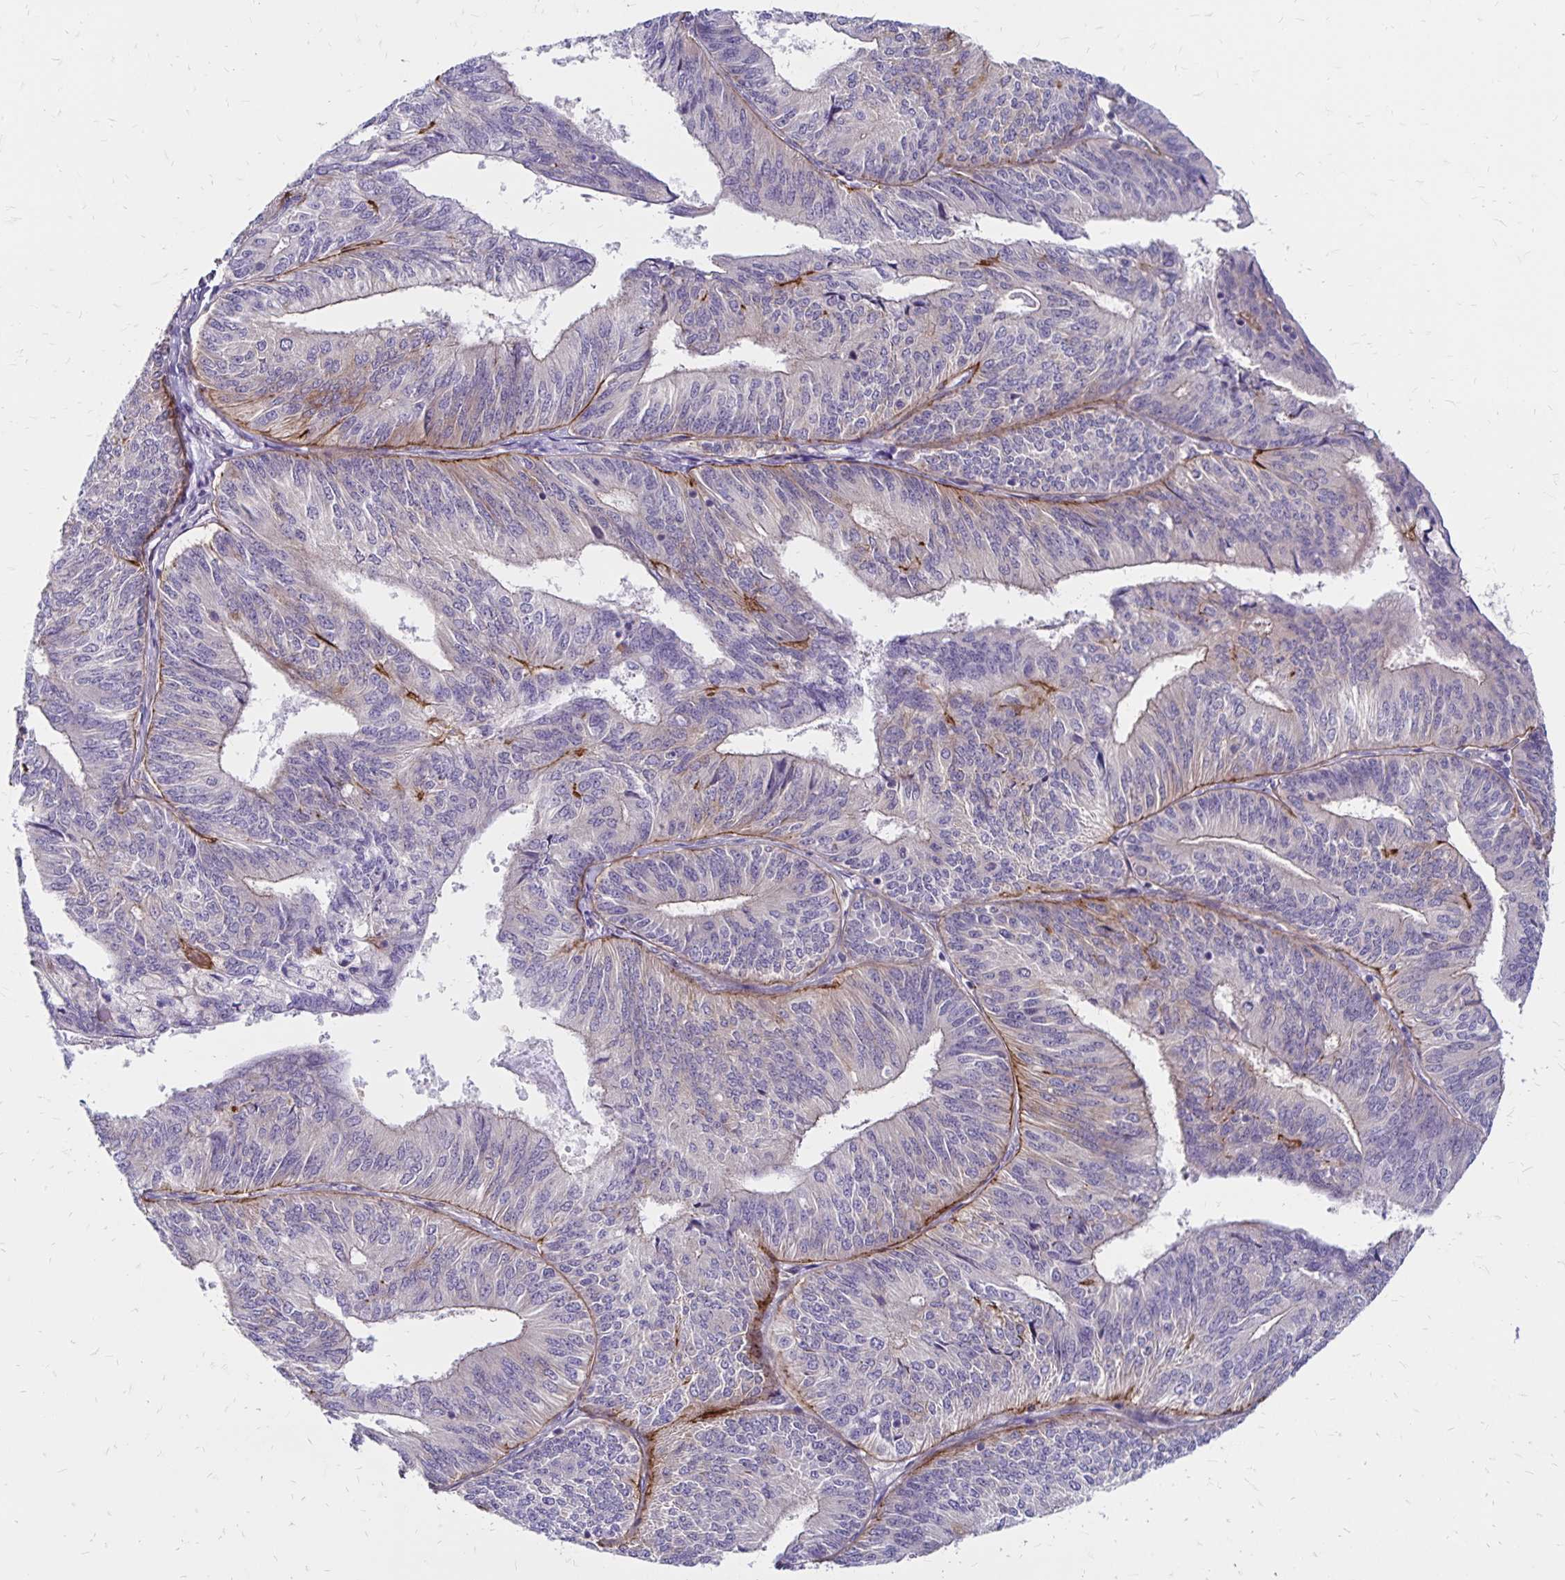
{"staining": {"intensity": "moderate", "quantity": "<25%", "location": "cytoplasmic/membranous"}, "tissue": "endometrial cancer", "cell_type": "Tumor cells", "image_type": "cancer", "snomed": [{"axis": "morphology", "description": "Adenocarcinoma, NOS"}, {"axis": "topography", "description": "Endometrium"}], "caption": "Immunohistochemistry (IHC) (DAB (3,3'-diaminobenzidine)) staining of endometrial cancer reveals moderate cytoplasmic/membranous protein positivity in about <25% of tumor cells. The protein is shown in brown color, while the nuclei are stained blue.", "gene": "TNS3", "patient": {"sex": "female", "age": 58}}